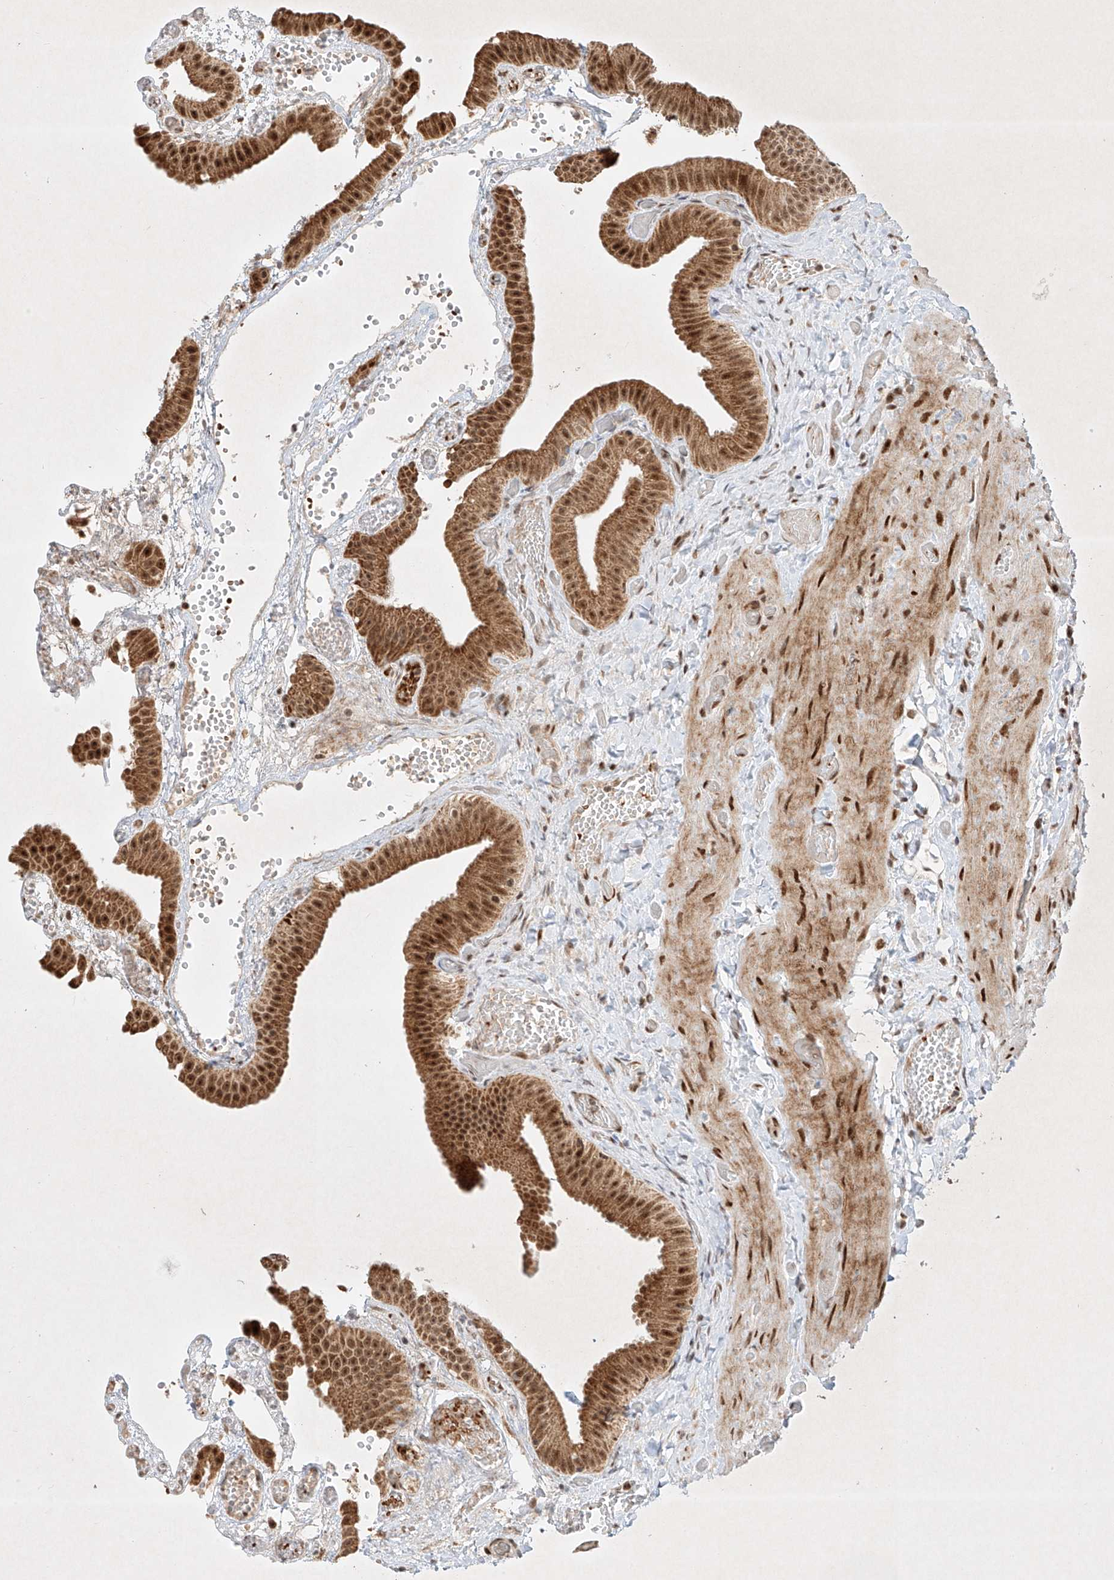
{"staining": {"intensity": "moderate", "quantity": ">75%", "location": "cytoplasmic/membranous,nuclear"}, "tissue": "gallbladder", "cell_type": "Glandular cells", "image_type": "normal", "snomed": [{"axis": "morphology", "description": "Normal tissue, NOS"}, {"axis": "topography", "description": "Gallbladder"}], "caption": "Immunohistochemical staining of benign gallbladder exhibits >75% levels of moderate cytoplasmic/membranous,nuclear protein expression in about >75% of glandular cells.", "gene": "EPG5", "patient": {"sex": "female", "age": 64}}